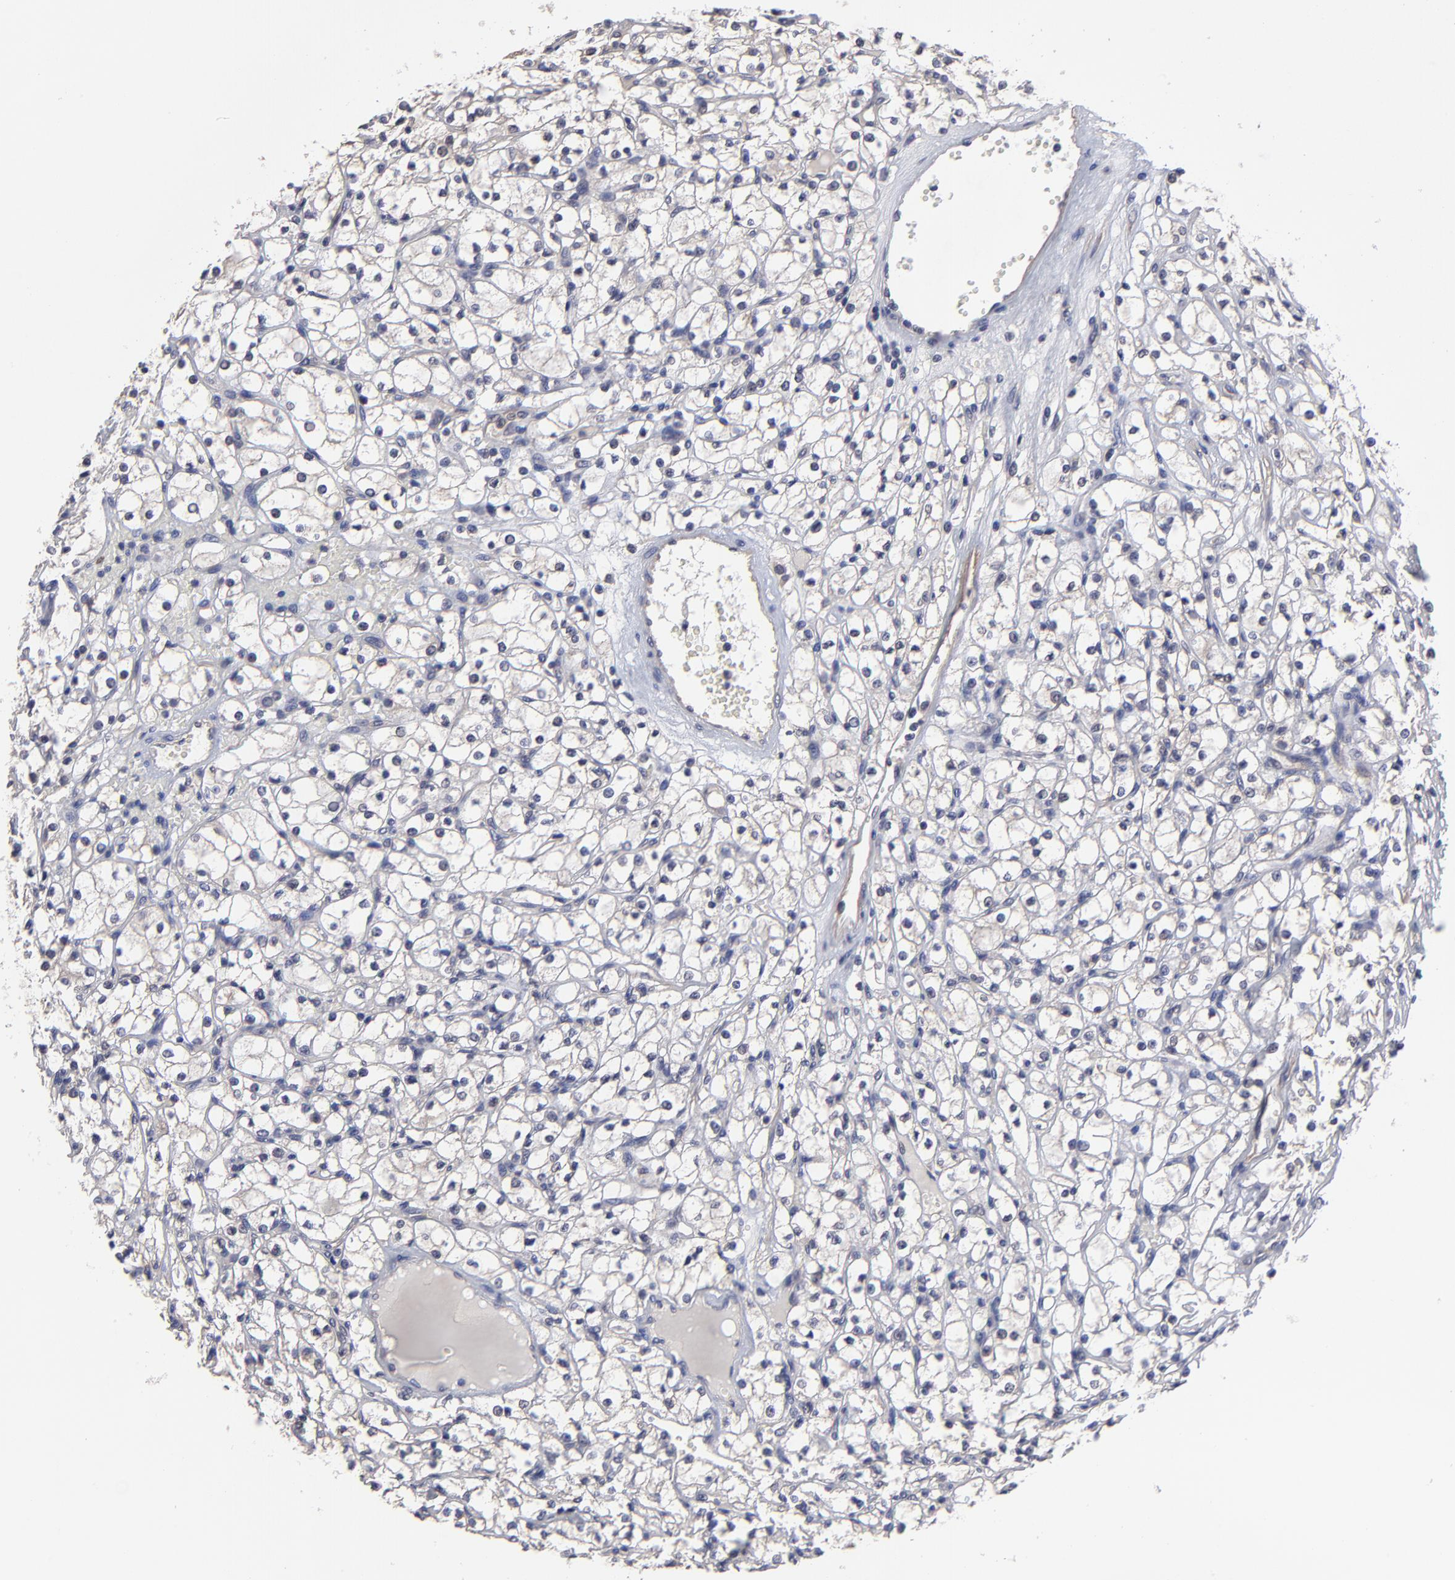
{"staining": {"intensity": "negative", "quantity": "none", "location": "none"}, "tissue": "renal cancer", "cell_type": "Tumor cells", "image_type": "cancer", "snomed": [{"axis": "morphology", "description": "Adenocarcinoma, NOS"}, {"axis": "topography", "description": "Kidney"}], "caption": "Immunohistochemical staining of human adenocarcinoma (renal) demonstrates no significant positivity in tumor cells.", "gene": "ZNF780B", "patient": {"sex": "male", "age": 61}}